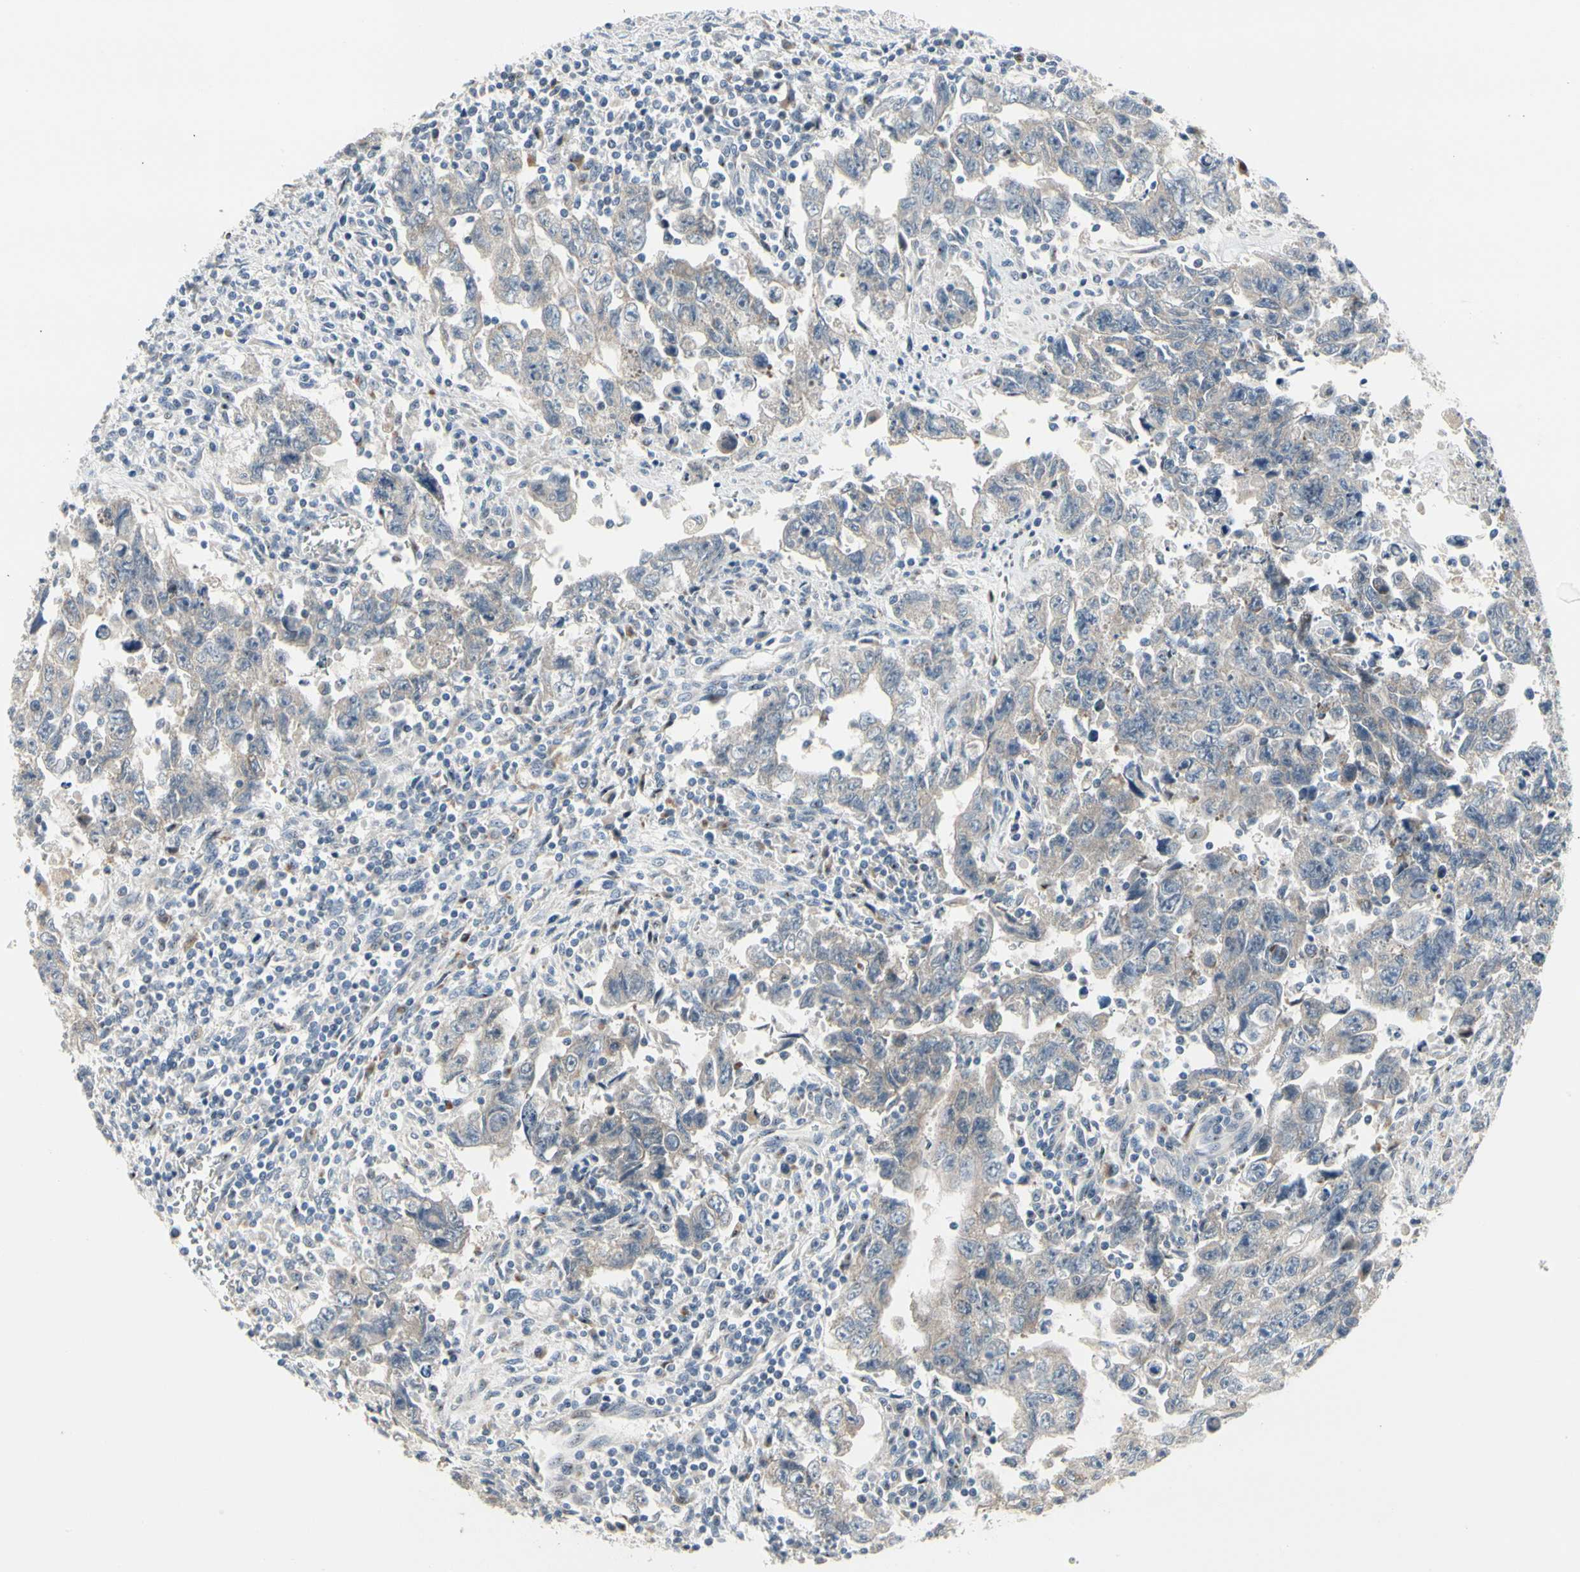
{"staining": {"intensity": "weak", "quantity": "25%-75%", "location": "cytoplasmic/membranous"}, "tissue": "testis cancer", "cell_type": "Tumor cells", "image_type": "cancer", "snomed": [{"axis": "morphology", "description": "Carcinoma, Embryonal, NOS"}, {"axis": "topography", "description": "Testis"}], "caption": "Protein expression analysis of human embryonal carcinoma (testis) reveals weak cytoplasmic/membranous expression in approximately 25%-75% of tumor cells.", "gene": "NFASC", "patient": {"sex": "male", "age": 28}}